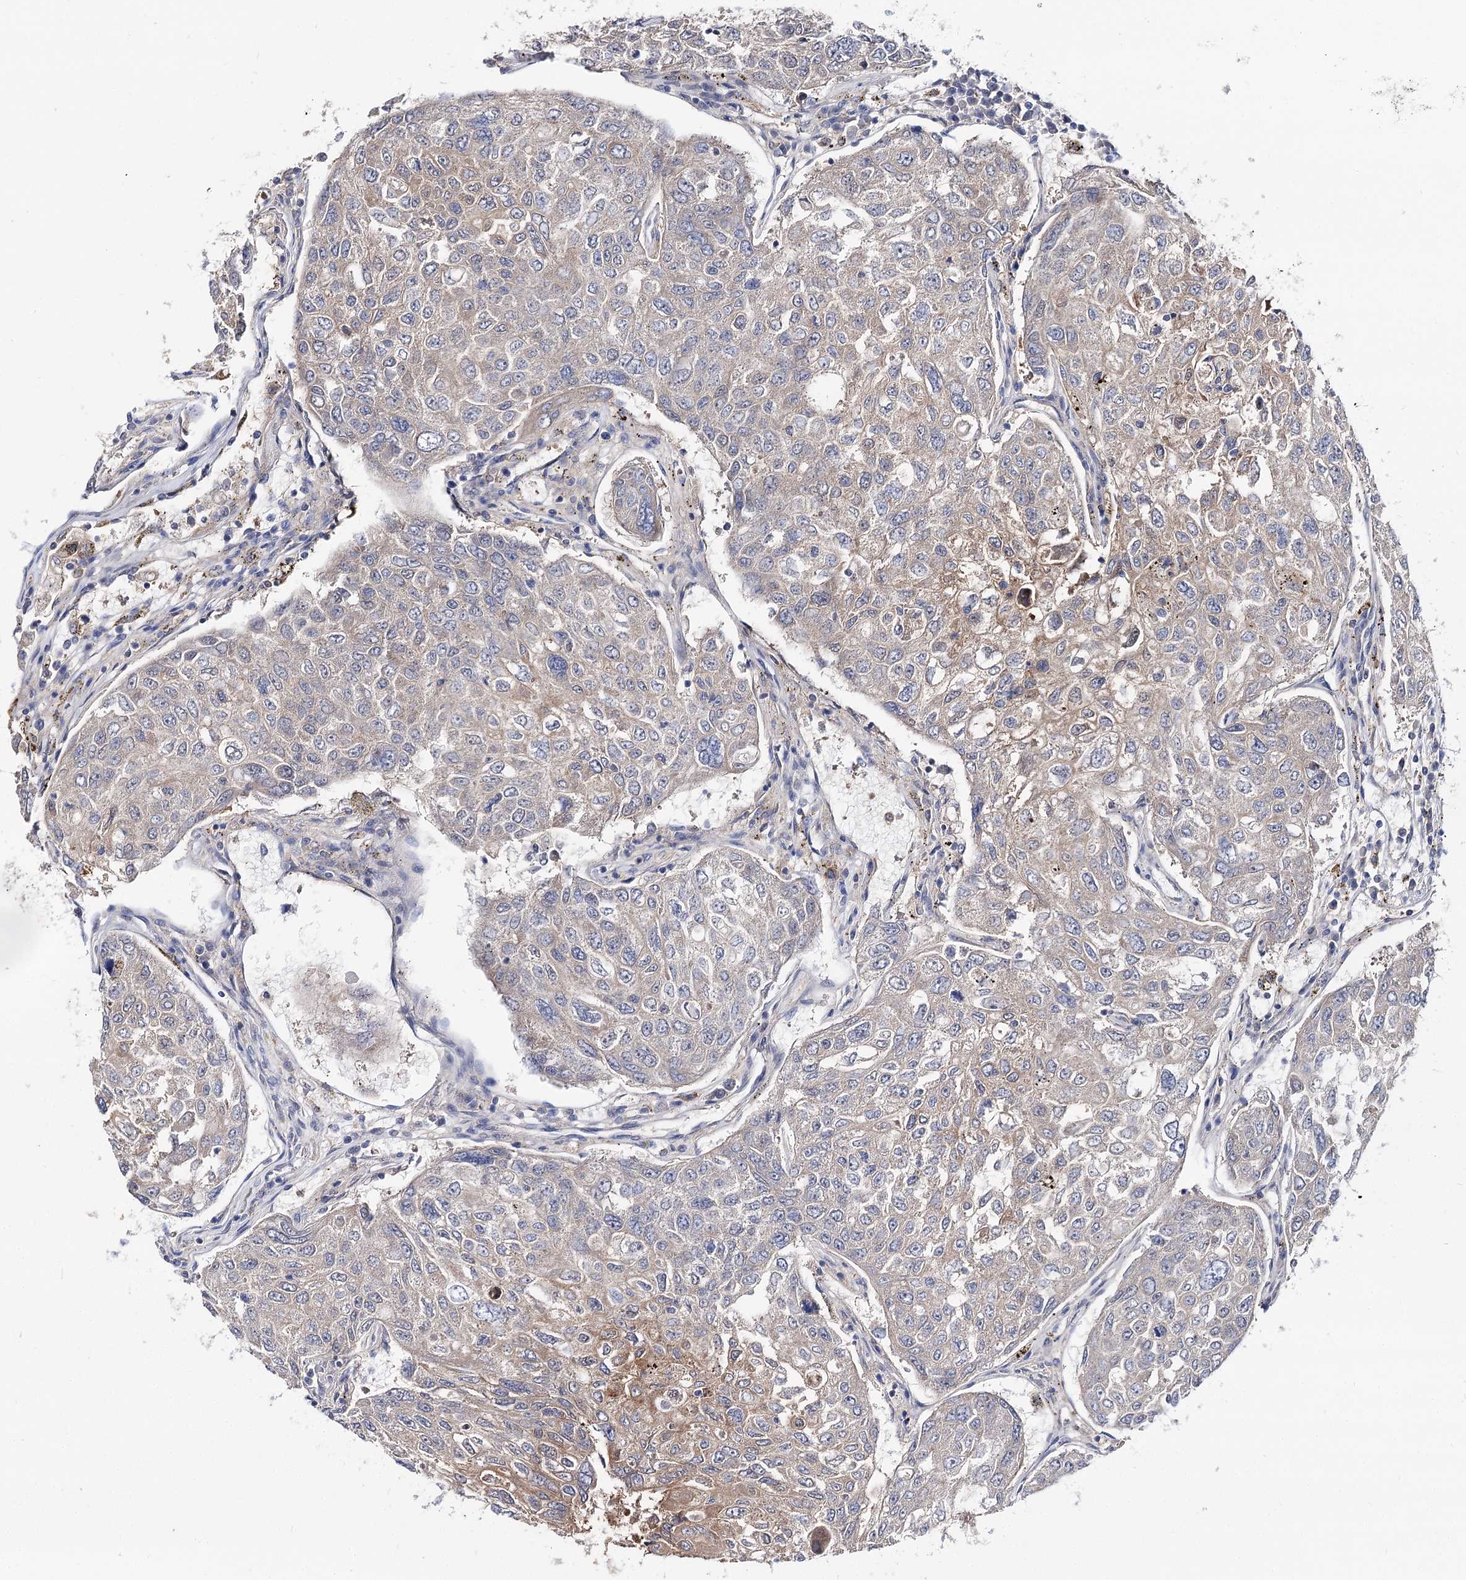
{"staining": {"intensity": "negative", "quantity": "none", "location": "none"}, "tissue": "urothelial cancer", "cell_type": "Tumor cells", "image_type": "cancer", "snomed": [{"axis": "morphology", "description": "Urothelial carcinoma, High grade"}, {"axis": "topography", "description": "Lymph node"}, {"axis": "topography", "description": "Urinary bladder"}], "caption": "The photomicrograph displays no staining of tumor cells in urothelial cancer.", "gene": "UGP2", "patient": {"sex": "male", "age": 51}}